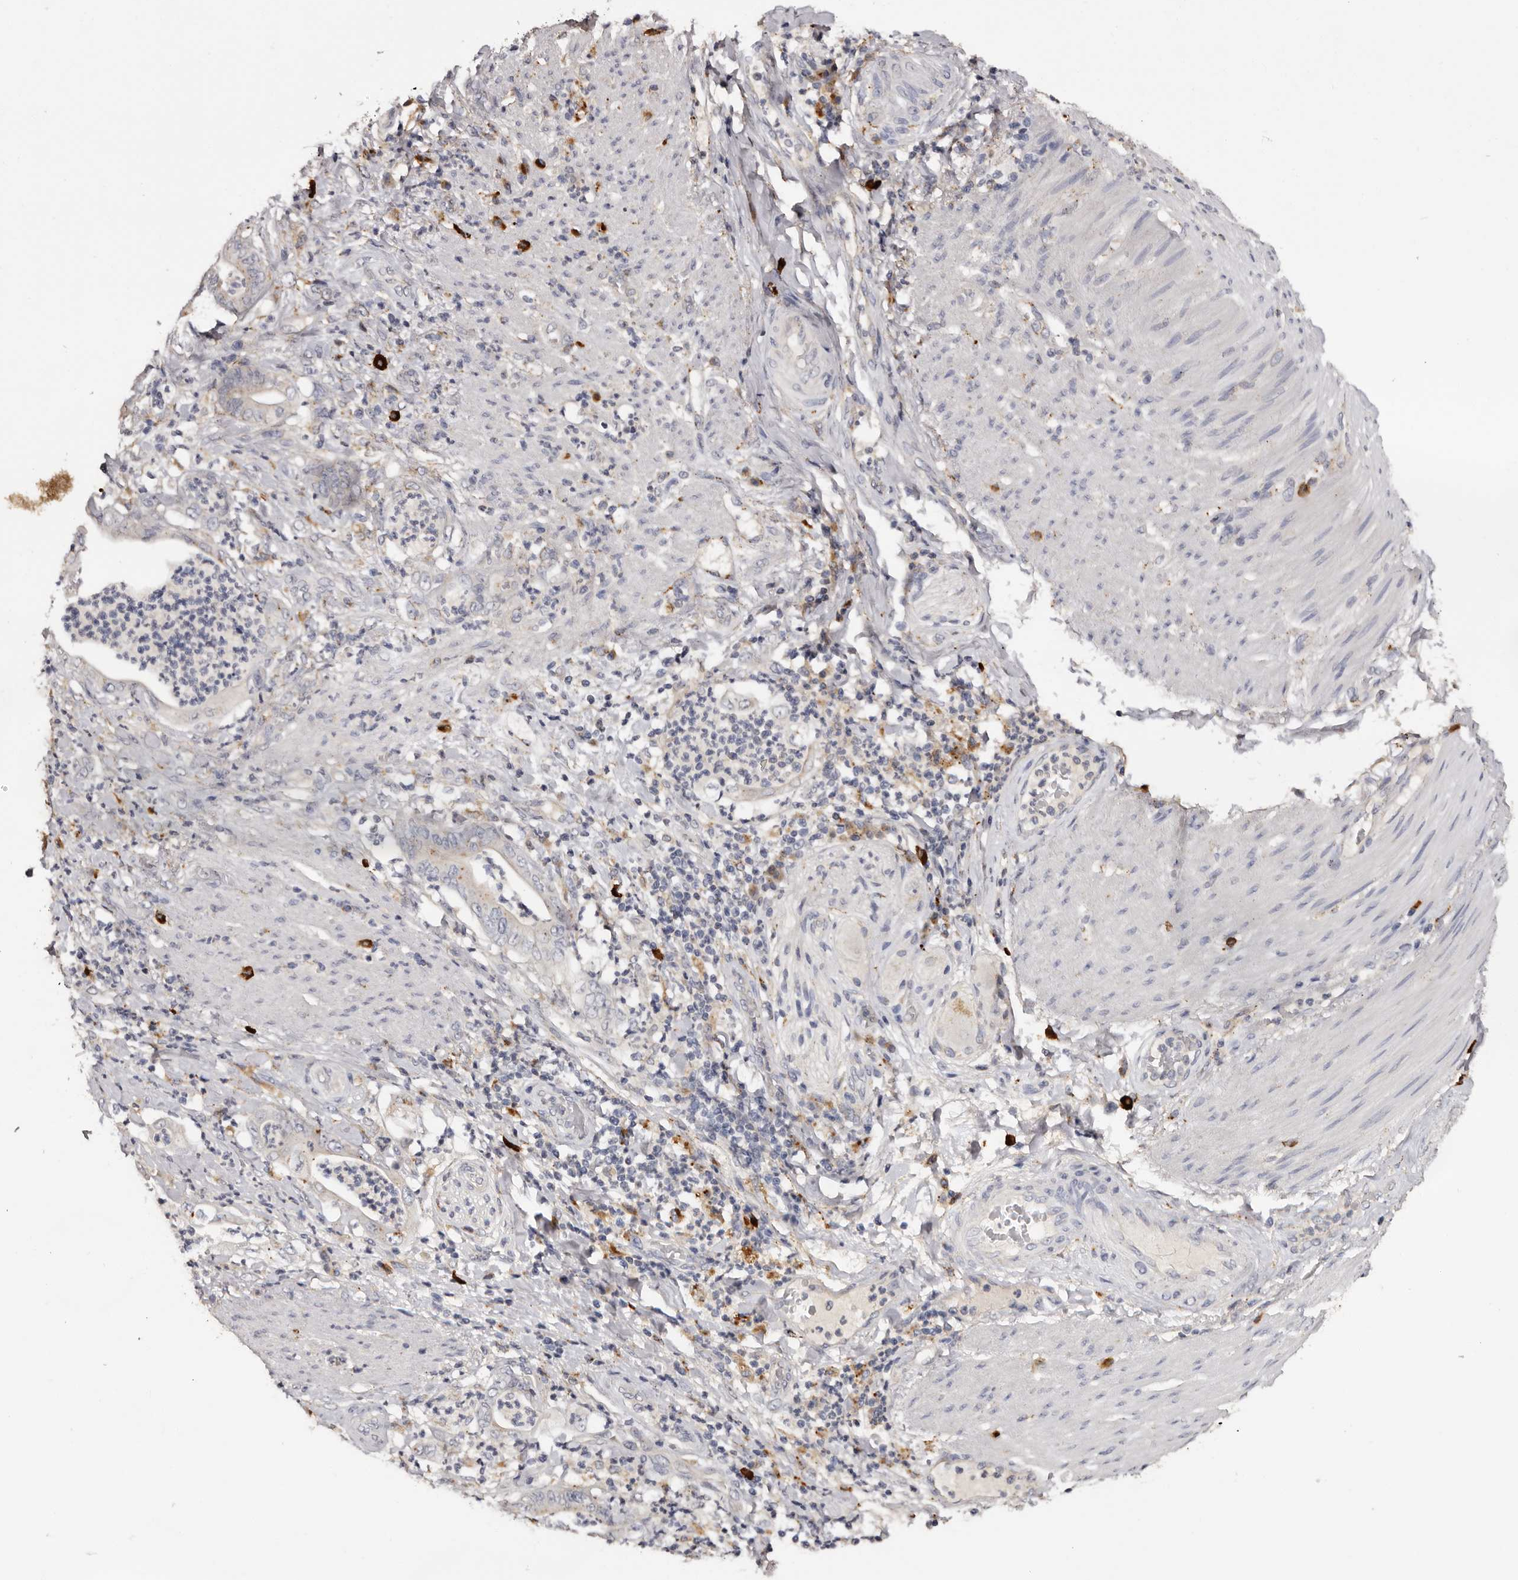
{"staining": {"intensity": "weak", "quantity": "25%-75%", "location": "cytoplasmic/membranous"}, "tissue": "stomach cancer", "cell_type": "Tumor cells", "image_type": "cancer", "snomed": [{"axis": "morphology", "description": "Adenocarcinoma, NOS"}, {"axis": "topography", "description": "Stomach"}], "caption": "Protein analysis of adenocarcinoma (stomach) tissue displays weak cytoplasmic/membranous staining in about 25%-75% of tumor cells. (DAB IHC with brightfield microscopy, high magnification).", "gene": "DAP", "patient": {"sex": "female", "age": 73}}